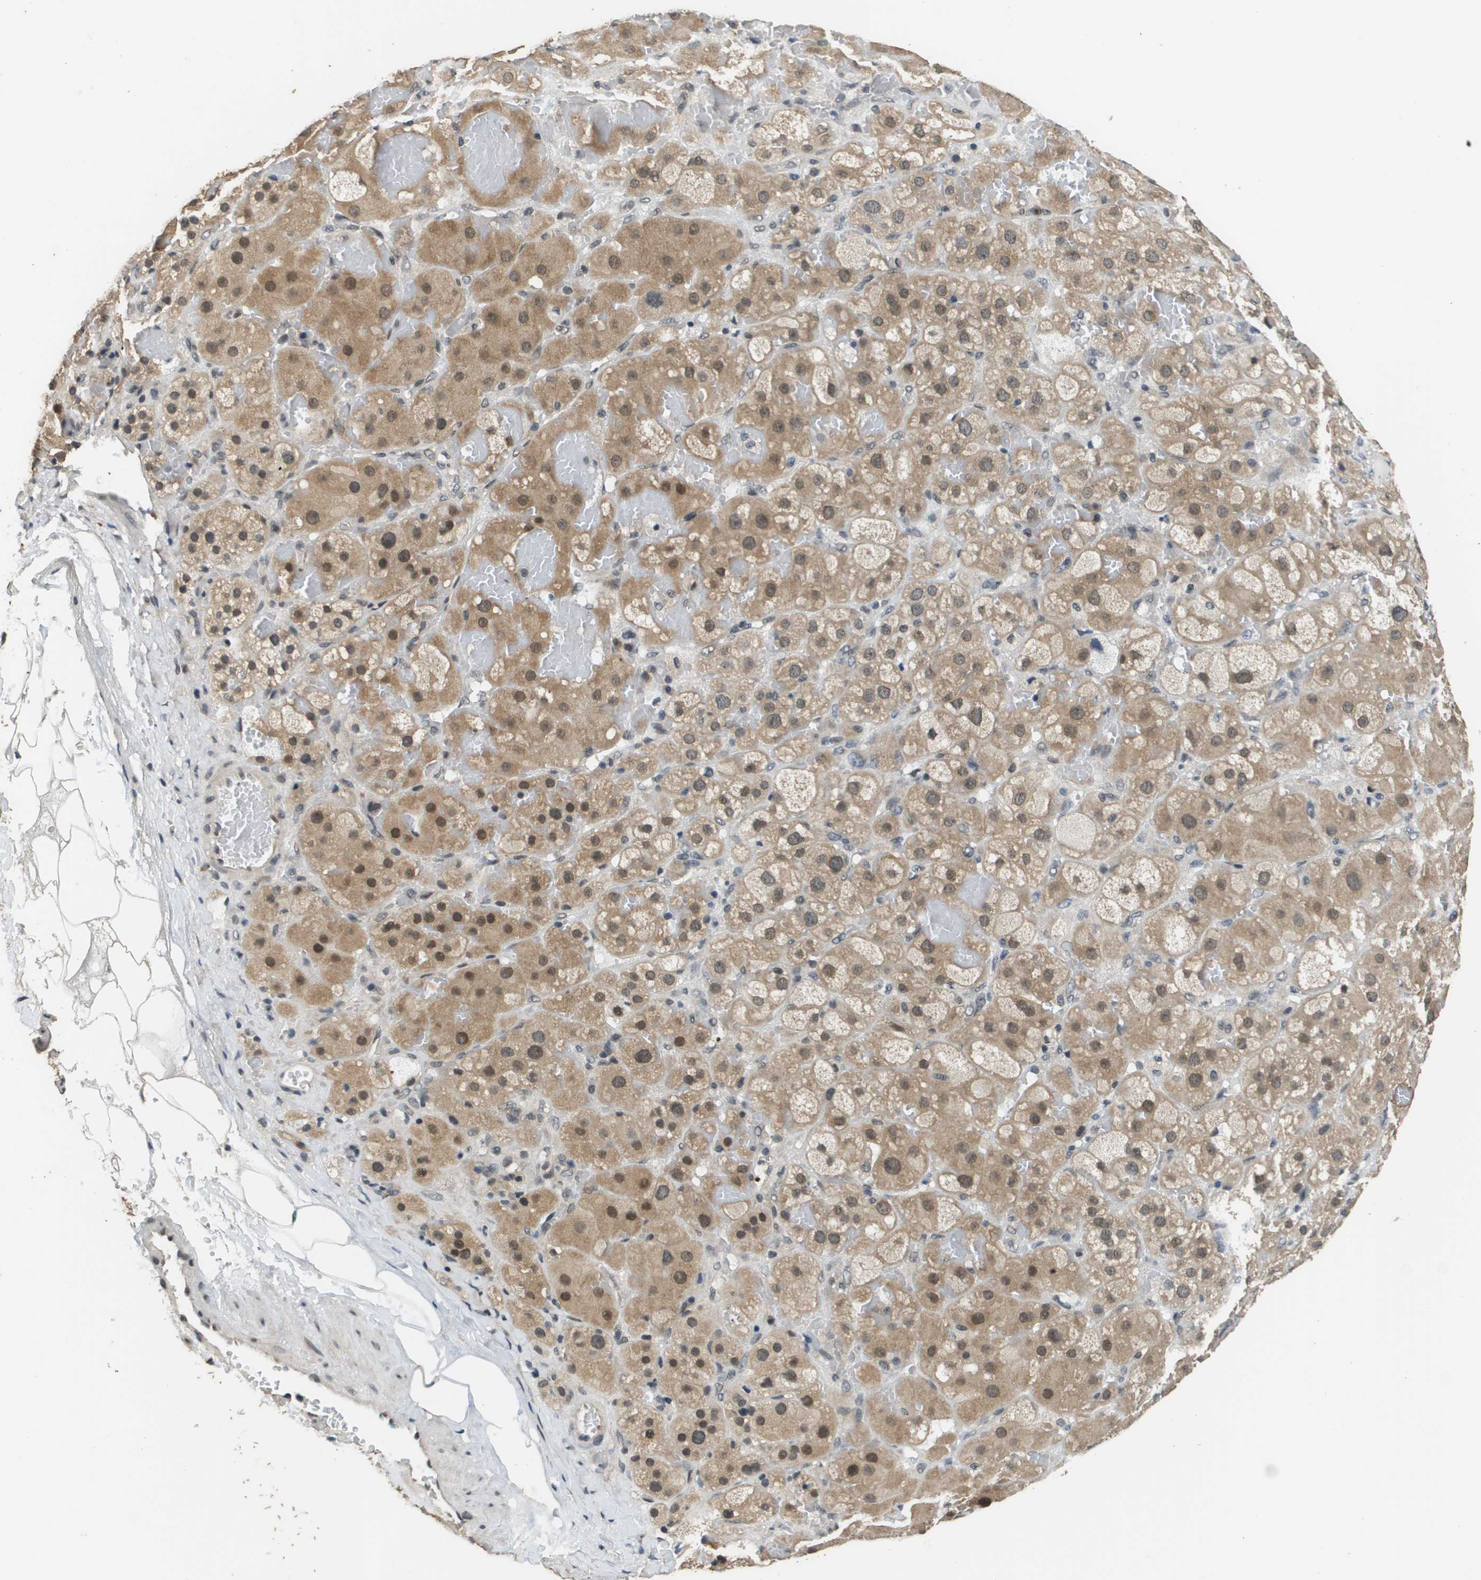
{"staining": {"intensity": "moderate", "quantity": ">75%", "location": "cytoplasmic/membranous,nuclear"}, "tissue": "adrenal gland", "cell_type": "Glandular cells", "image_type": "normal", "snomed": [{"axis": "morphology", "description": "Normal tissue, NOS"}, {"axis": "topography", "description": "Adrenal gland"}], "caption": "High-power microscopy captured an immunohistochemistry (IHC) micrograph of unremarkable adrenal gland, revealing moderate cytoplasmic/membranous,nuclear expression in approximately >75% of glandular cells. Nuclei are stained in blue.", "gene": "FANCC", "patient": {"sex": "female", "age": 47}}